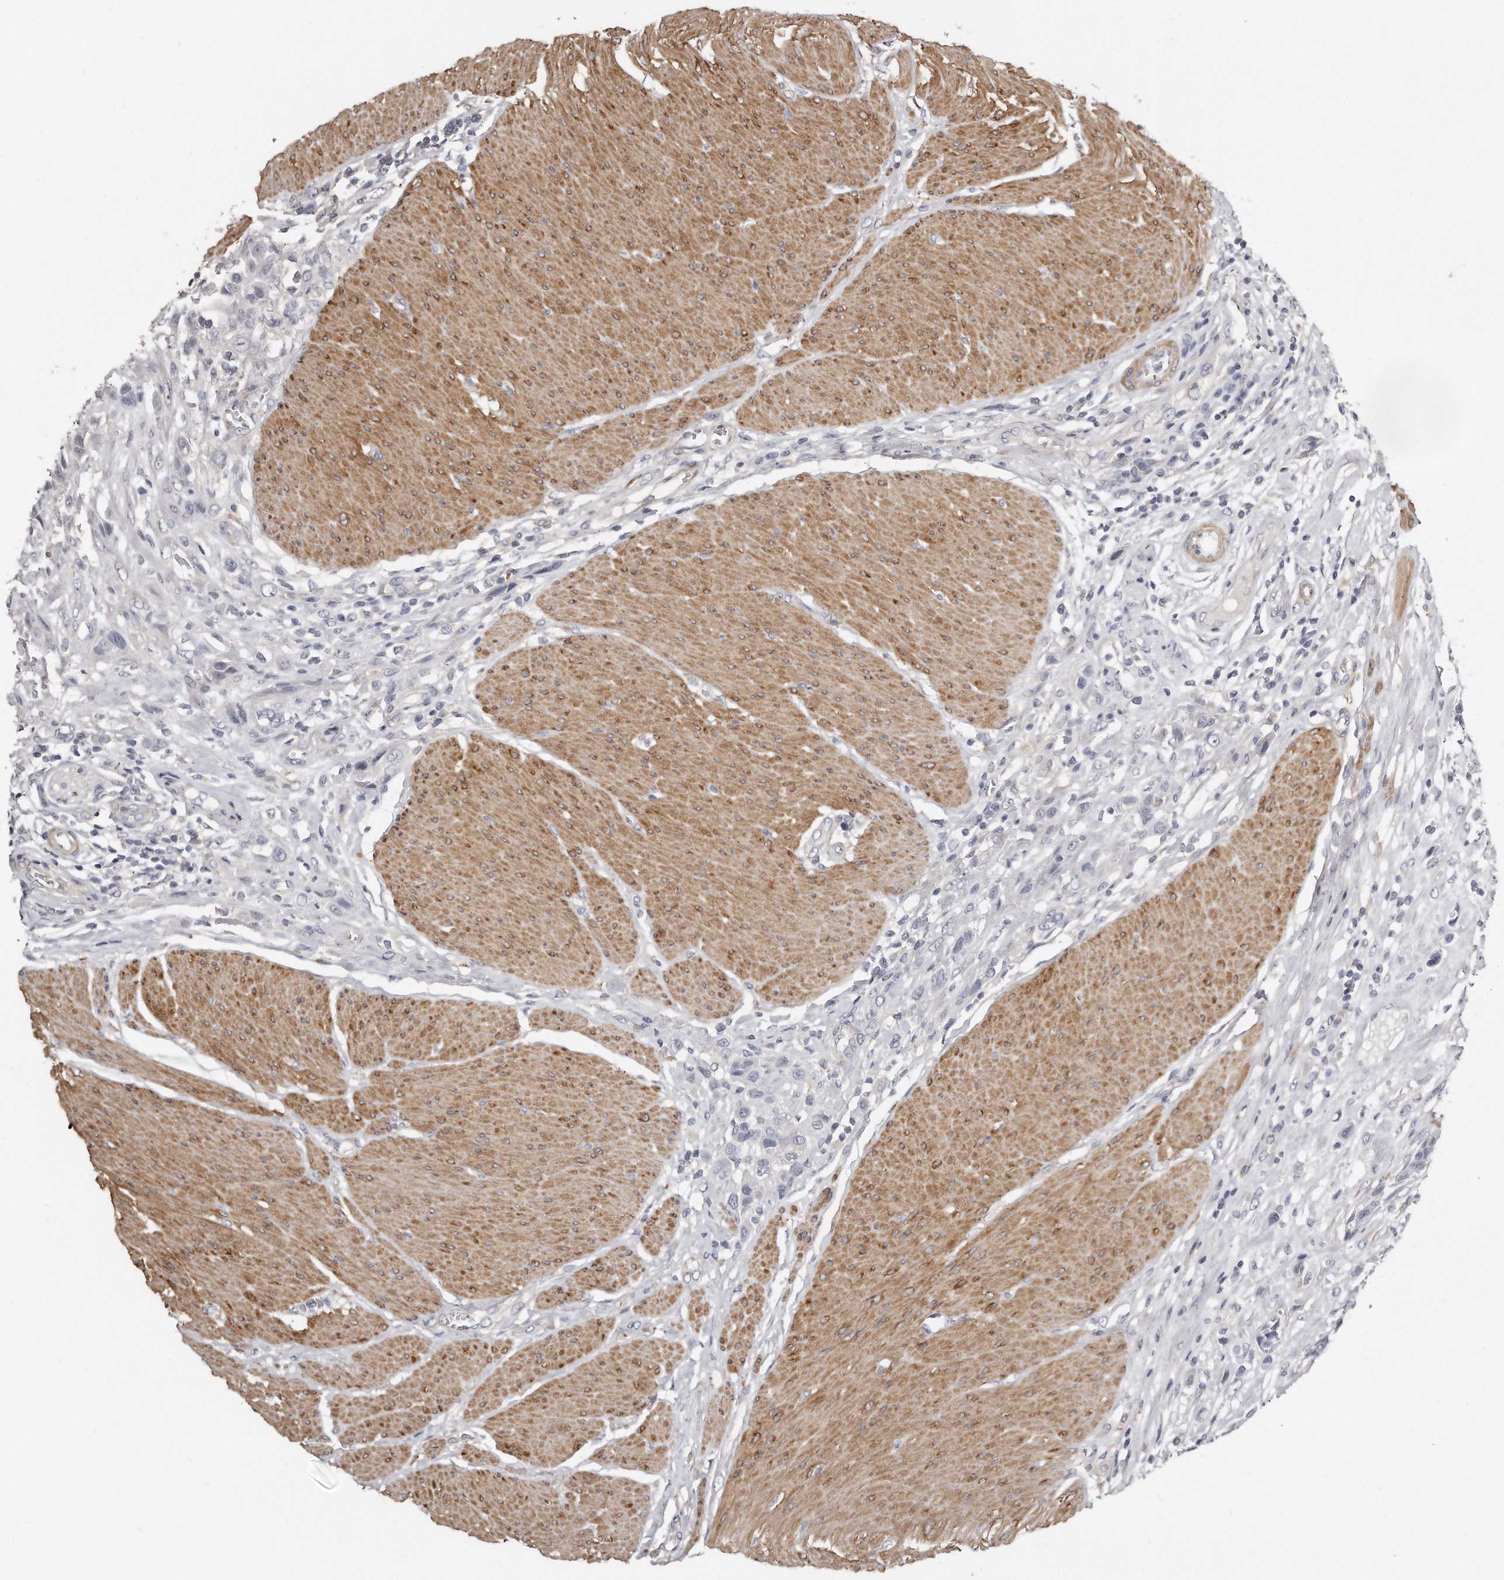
{"staining": {"intensity": "negative", "quantity": "none", "location": "none"}, "tissue": "urothelial cancer", "cell_type": "Tumor cells", "image_type": "cancer", "snomed": [{"axis": "morphology", "description": "Urothelial carcinoma, High grade"}, {"axis": "topography", "description": "Urinary bladder"}], "caption": "A photomicrograph of human urothelial cancer is negative for staining in tumor cells.", "gene": "LMOD1", "patient": {"sex": "male", "age": 50}}